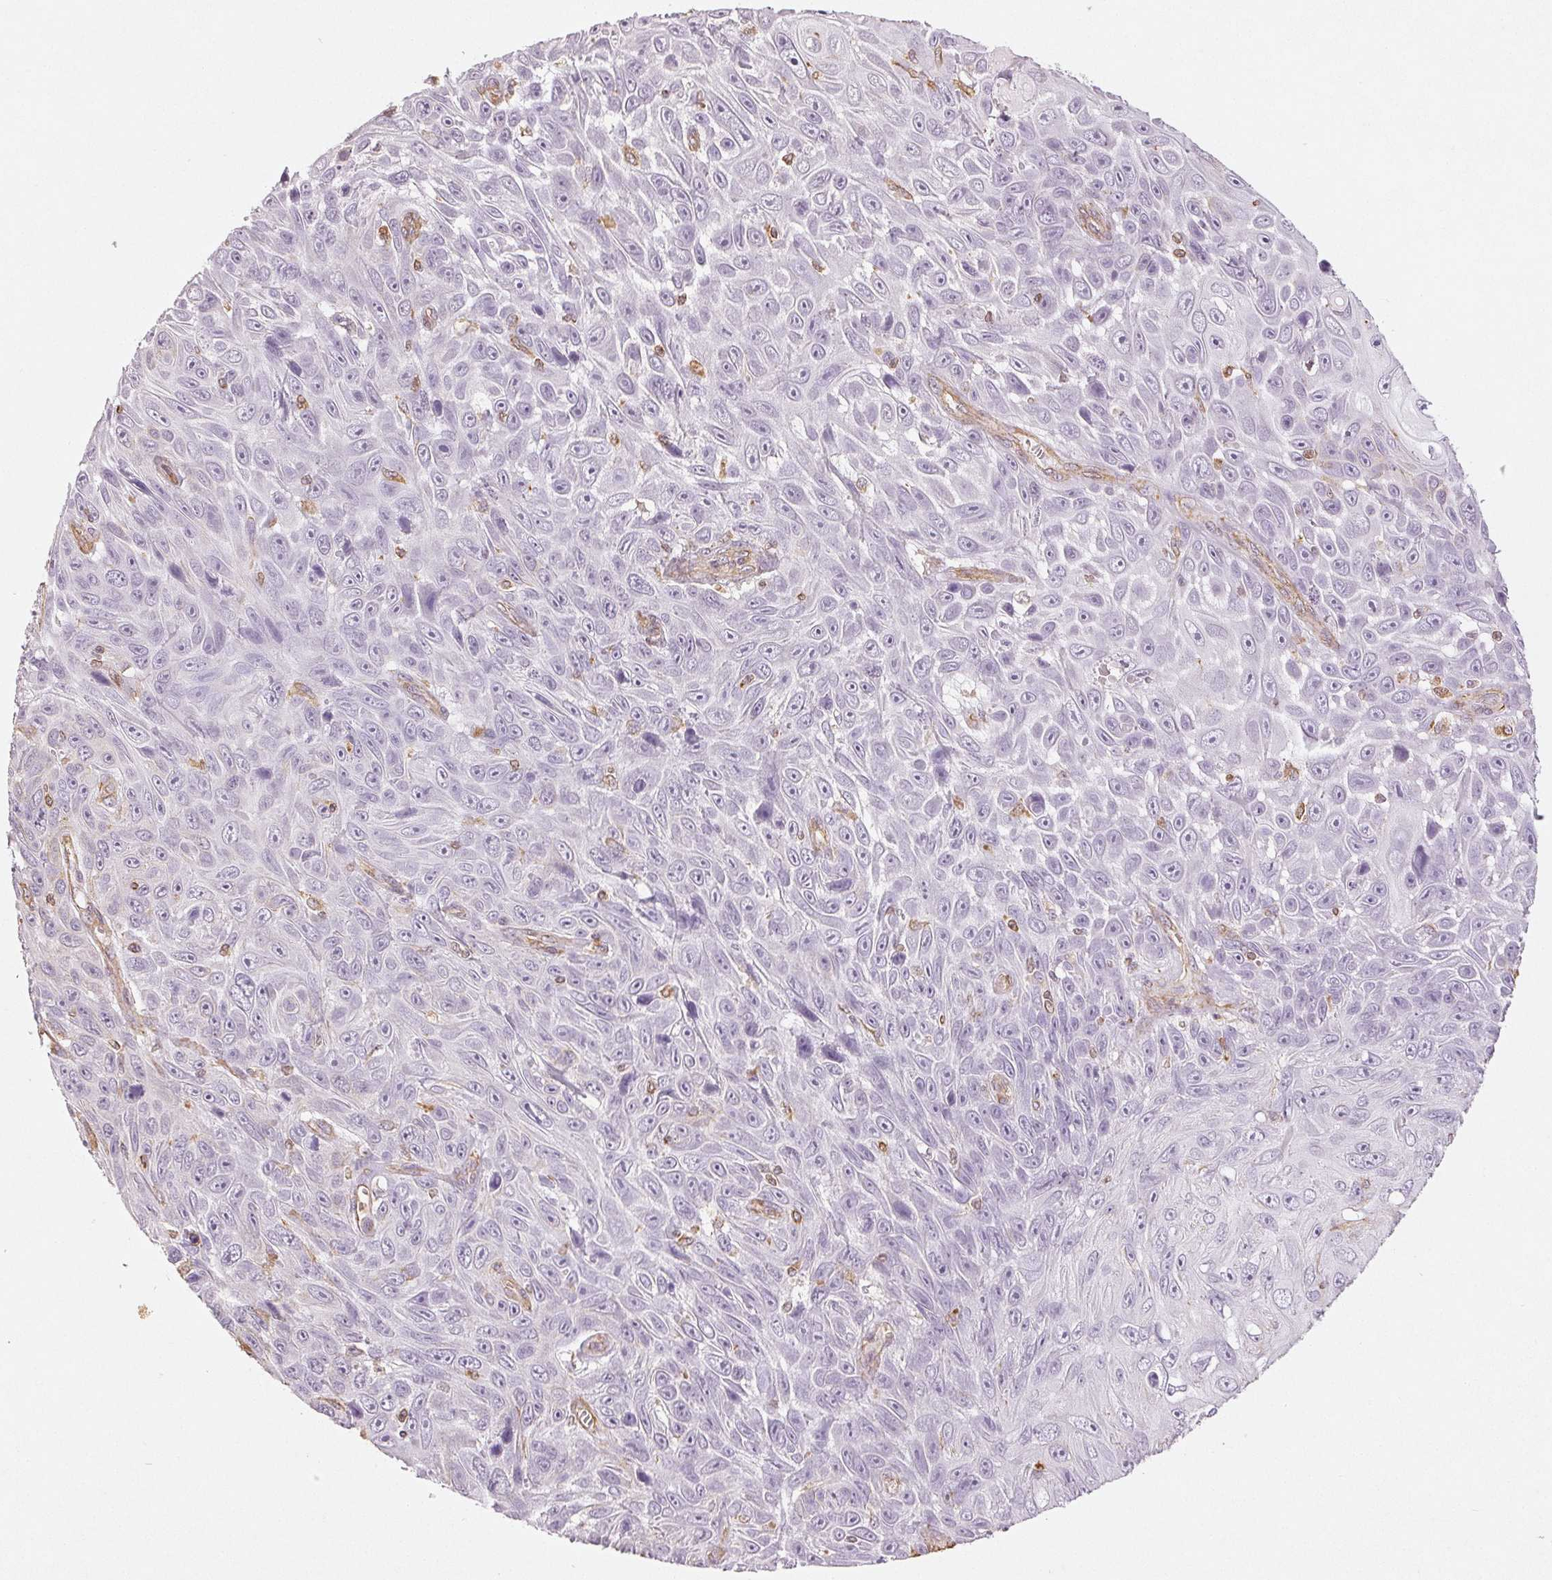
{"staining": {"intensity": "negative", "quantity": "none", "location": "none"}, "tissue": "skin cancer", "cell_type": "Tumor cells", "image_type": "cancer", "snomed": [{"axis": "morphology", "description": "Squamous cell carcinoma, NOS"}, {"axis": "topography", "description": "Skin"}], "caption": "Tumor cells are negative for protein expression in human squamous cell carcinoma (skin).", "gene": "COL7A1", "patient": {"sex": "male", "age": 82}}